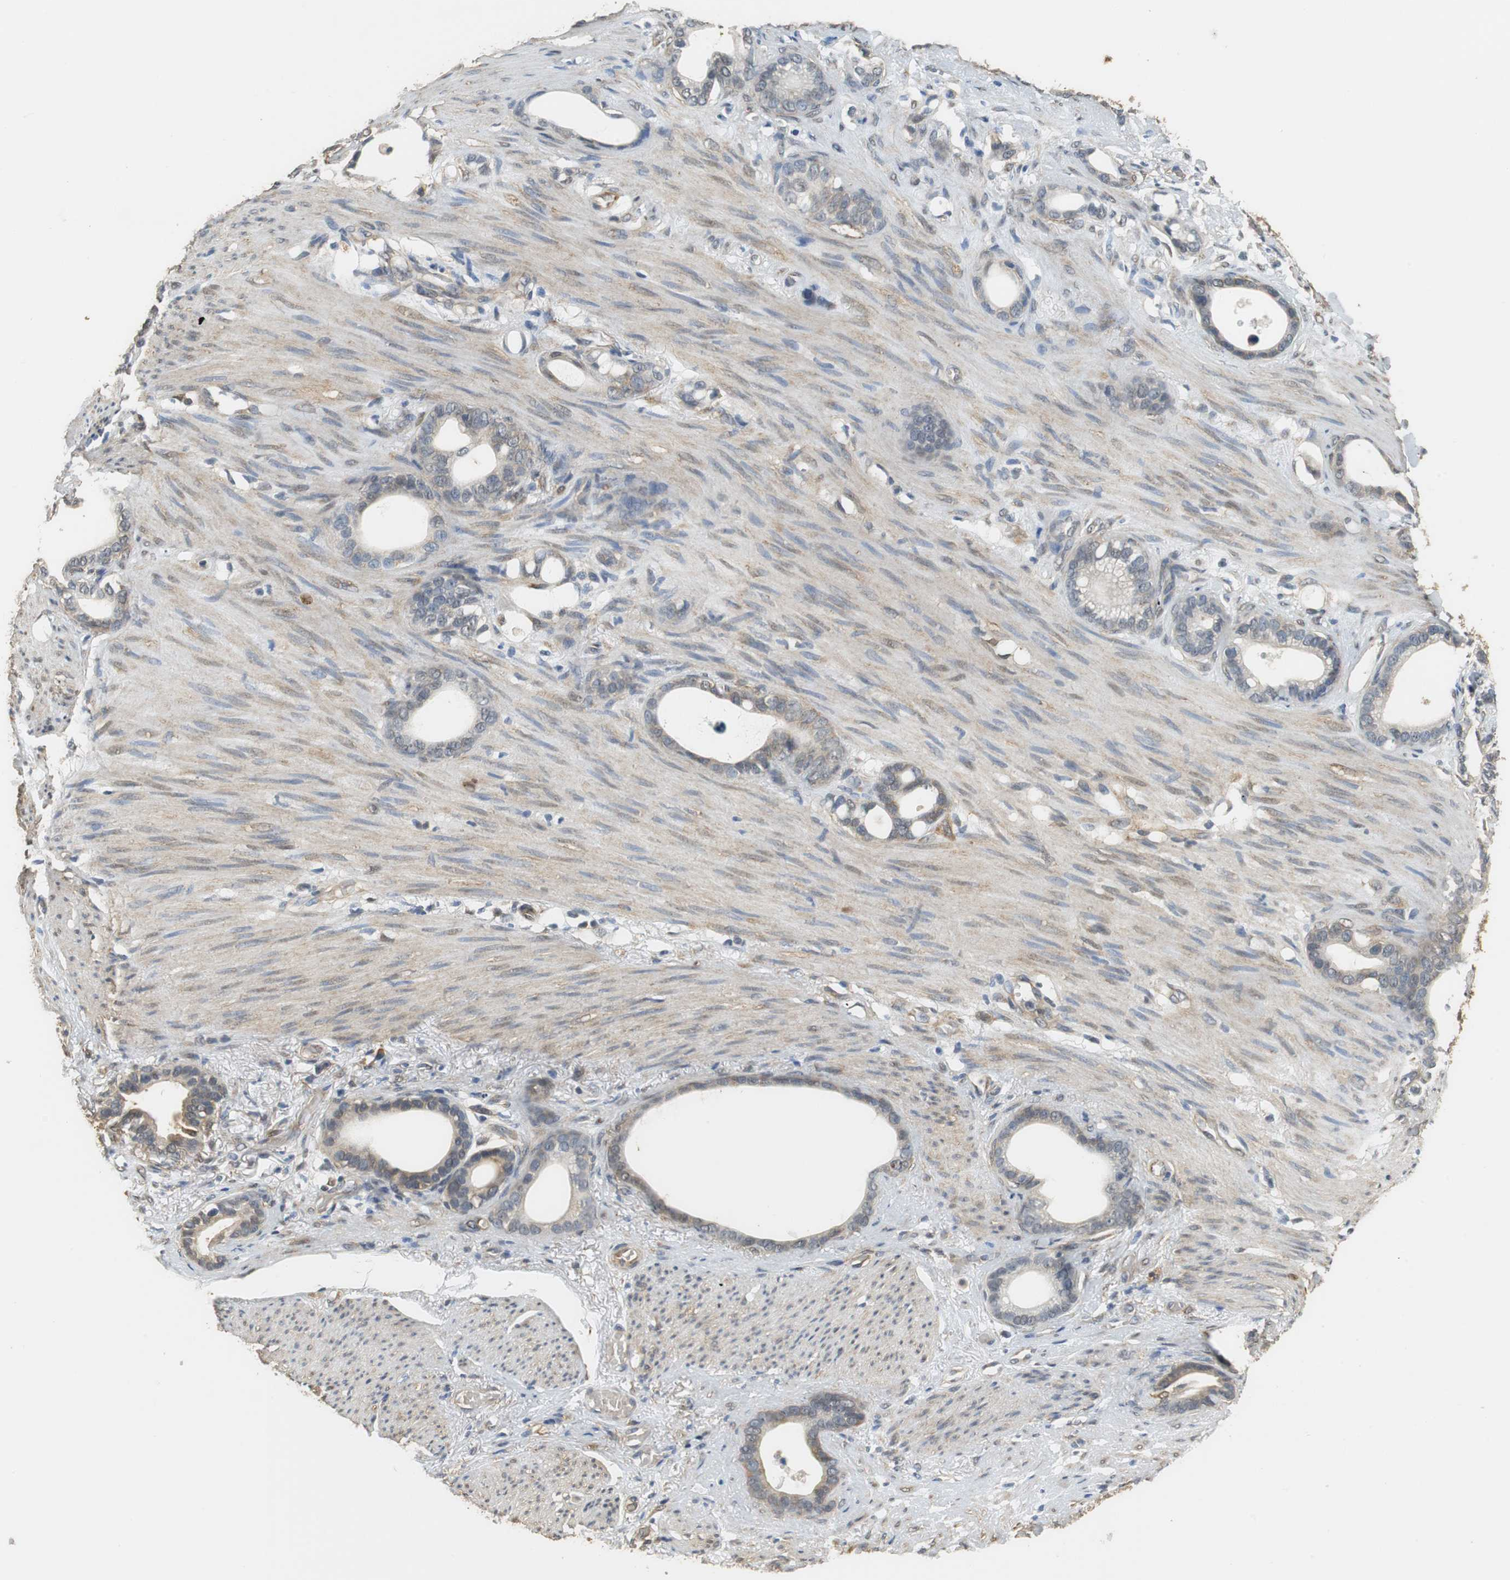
{"staining": {"intensity": "weak", "quantity": "25%-75%", "location": "cytoplasmic/membranous"}, "tissue": "stomach cancer", "cell_type": "Tumor cells", "image_type": "cancer", "snomed": [{"axis": "morphology", "description": "Adenocarcinoma, NOS"}, {"axis": "topography", "description": "Stomach"}], "caption": "Immunohistochemical staining of stomach cancer demonstrates low levels of weak cytoplasmic/membranous protein expression in about 25%-75% of tumor cells. (brown staining indicates protein expression, while blue staining denotes nuclei).", "gene": "UBQLN2", "patient": {"sex": "female", "age": 75}}